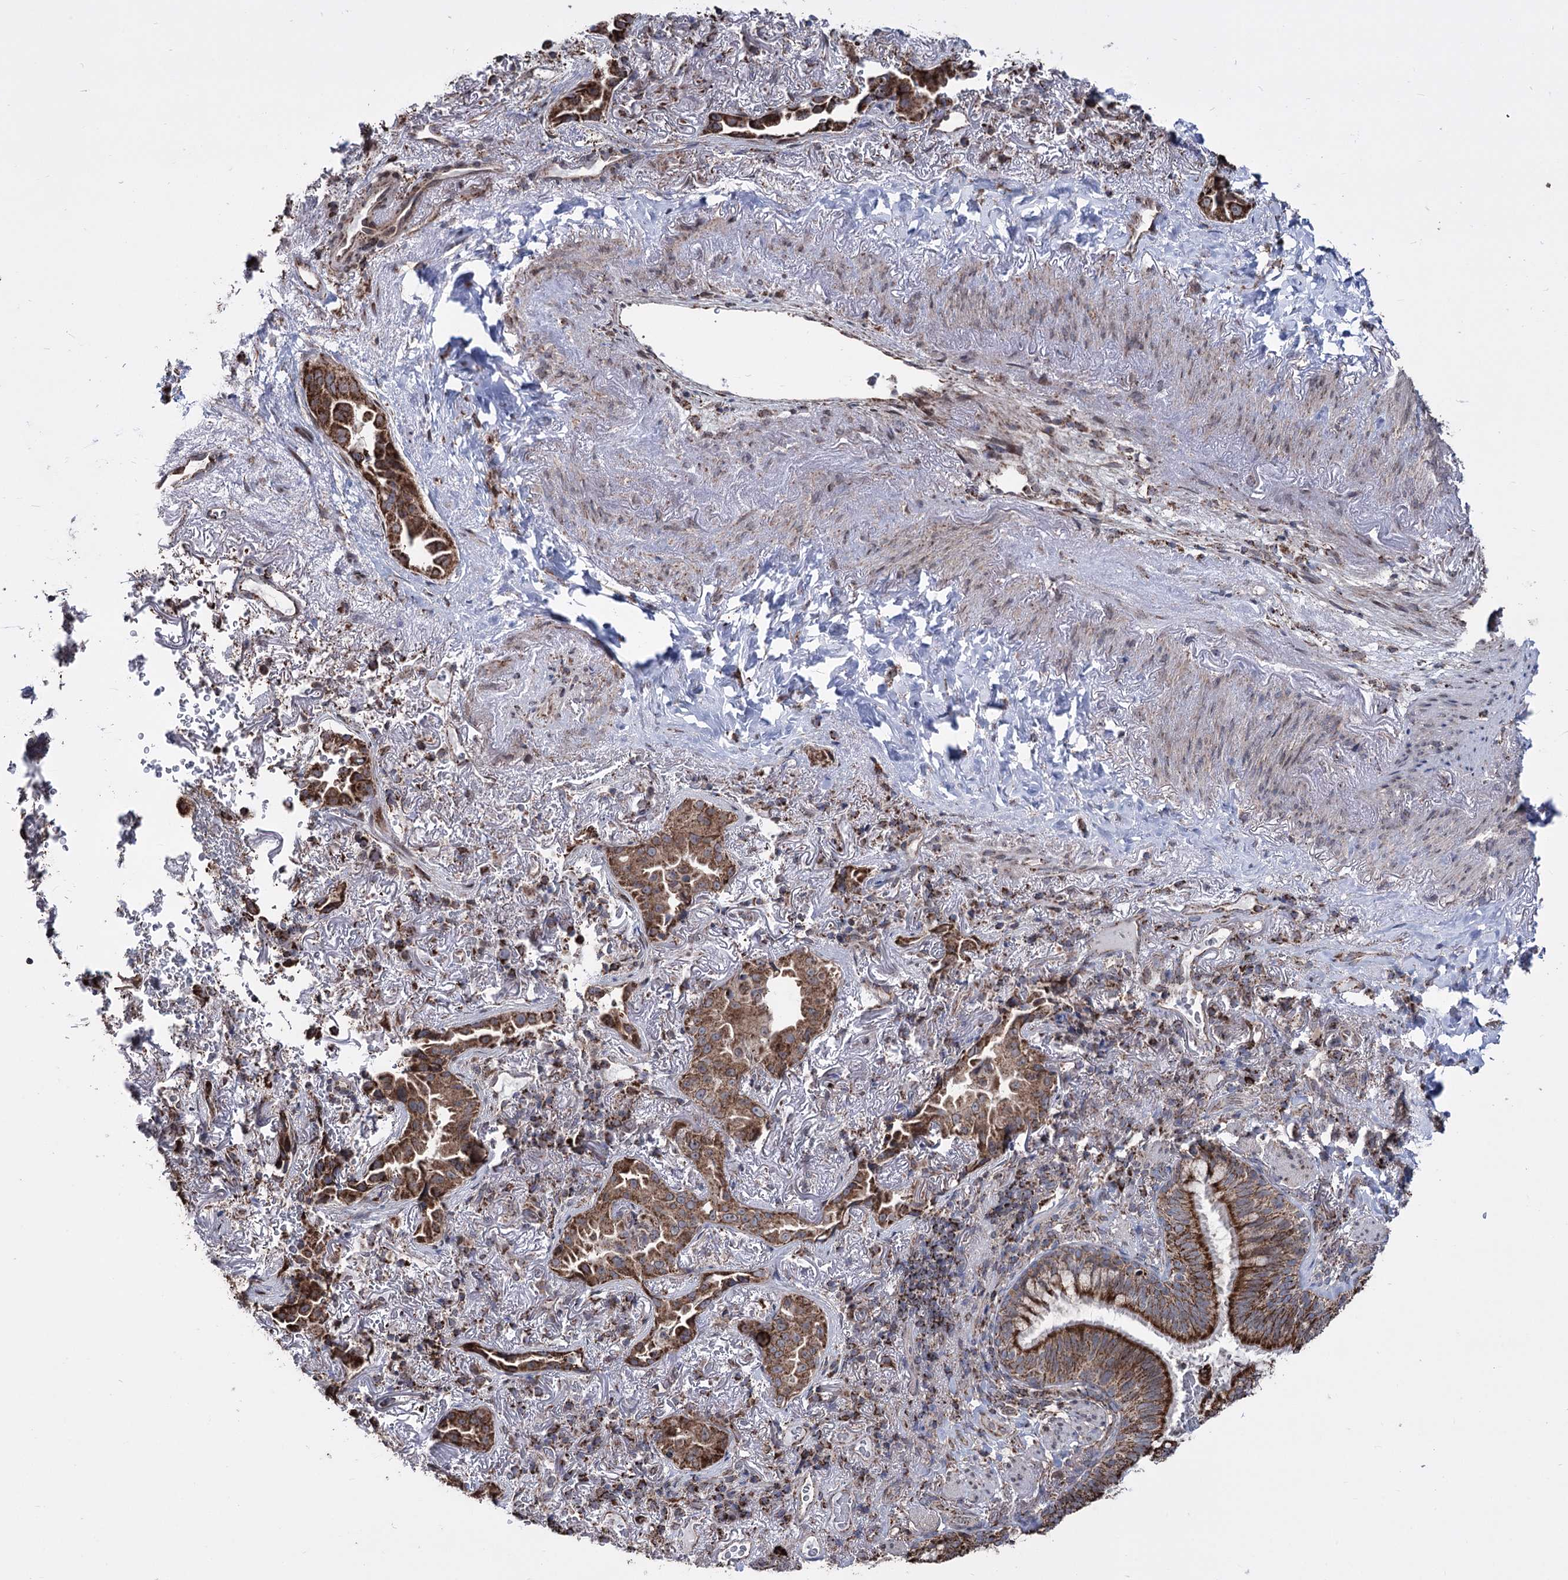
{"staining": {"intensity": "moderate", "quantity": ">75%", "location": "cytoplasmic/membranous"}, "tissue": "lung cancer", "cell_type": "Tumor cells", "image_type": "cancer", "snomed": [{"axis": "morphology", "description": "Adenocarcinoma, NOS"}, {"axis": "topography", "description": "Lung"}], "caption": "Immunohistochemistry micrograph of neoplastic tissue: lung cancer stained using immunohistochemistry (IHC) demonstrates medium levels of moderate protein expression localized specifically in the cytoplasmic/membranous of tumor cells, appearing as a cytoplasmic/membranous brown color.", "gene": "CREB3L4", "patient": {"sex": "female", "age": 69}}